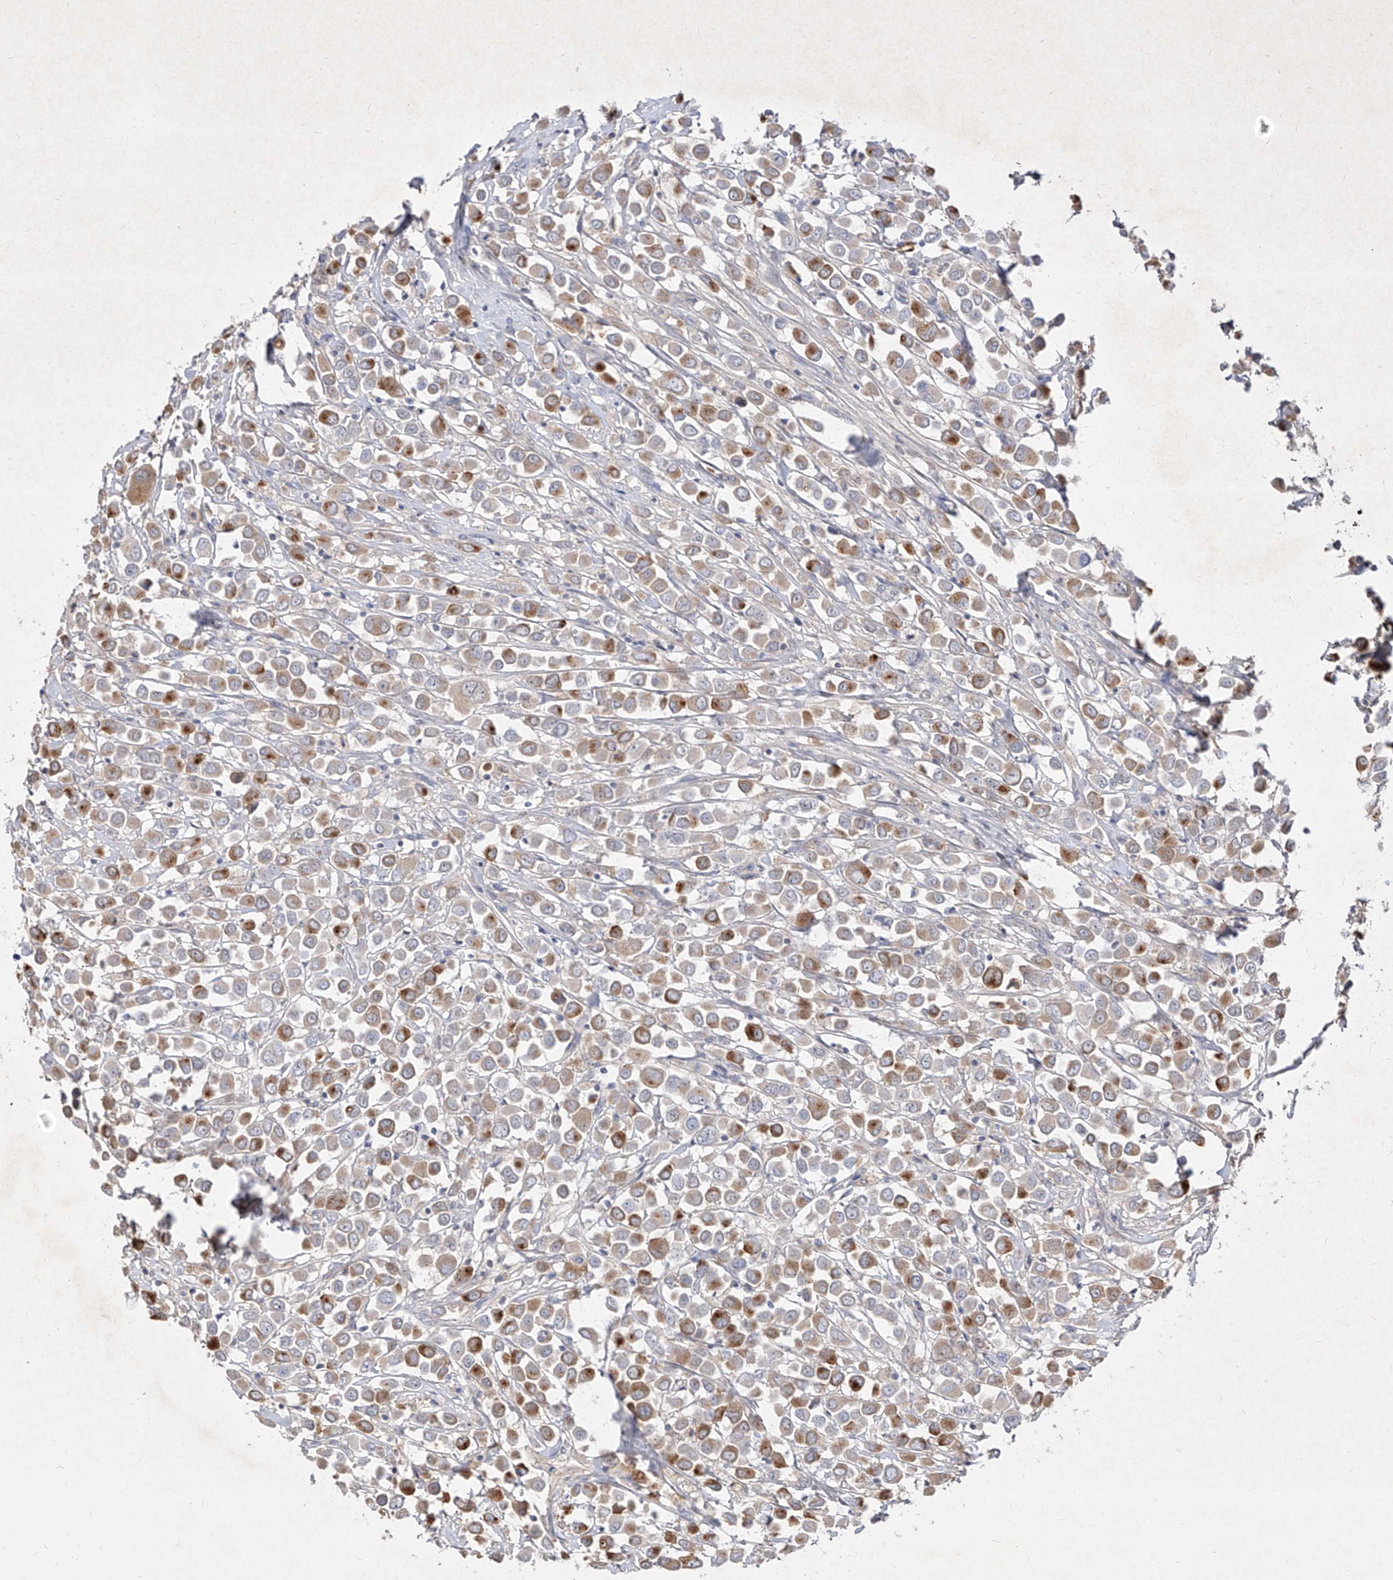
{"staining": {"intensity": "moderate", "quantity": "25%-75%", "location": "cytoplasmic/membranous"}, "tissue": "breast cancer", "cell_type": "Tumor cells", "image_type": "cancer", "snomed": [{"axis": "morphology", "description": "Duct carcinoma"}, {"axis": "topography", "description": "Breast"}], "caption": "DAB (3,3'-diaminobenzidine) immunohistochemical staining of breast infiltrating ductal carcinoma shows moderate cytoplasmic/membranous protein expression in about 25%-75% of tumor cells. Using DAB (brown) and hematoxylin (blue) stains, captured at high magnification using brightfield microscopy.", "gene": "C4A", "patient": {"sex": "female", "age": 61}}